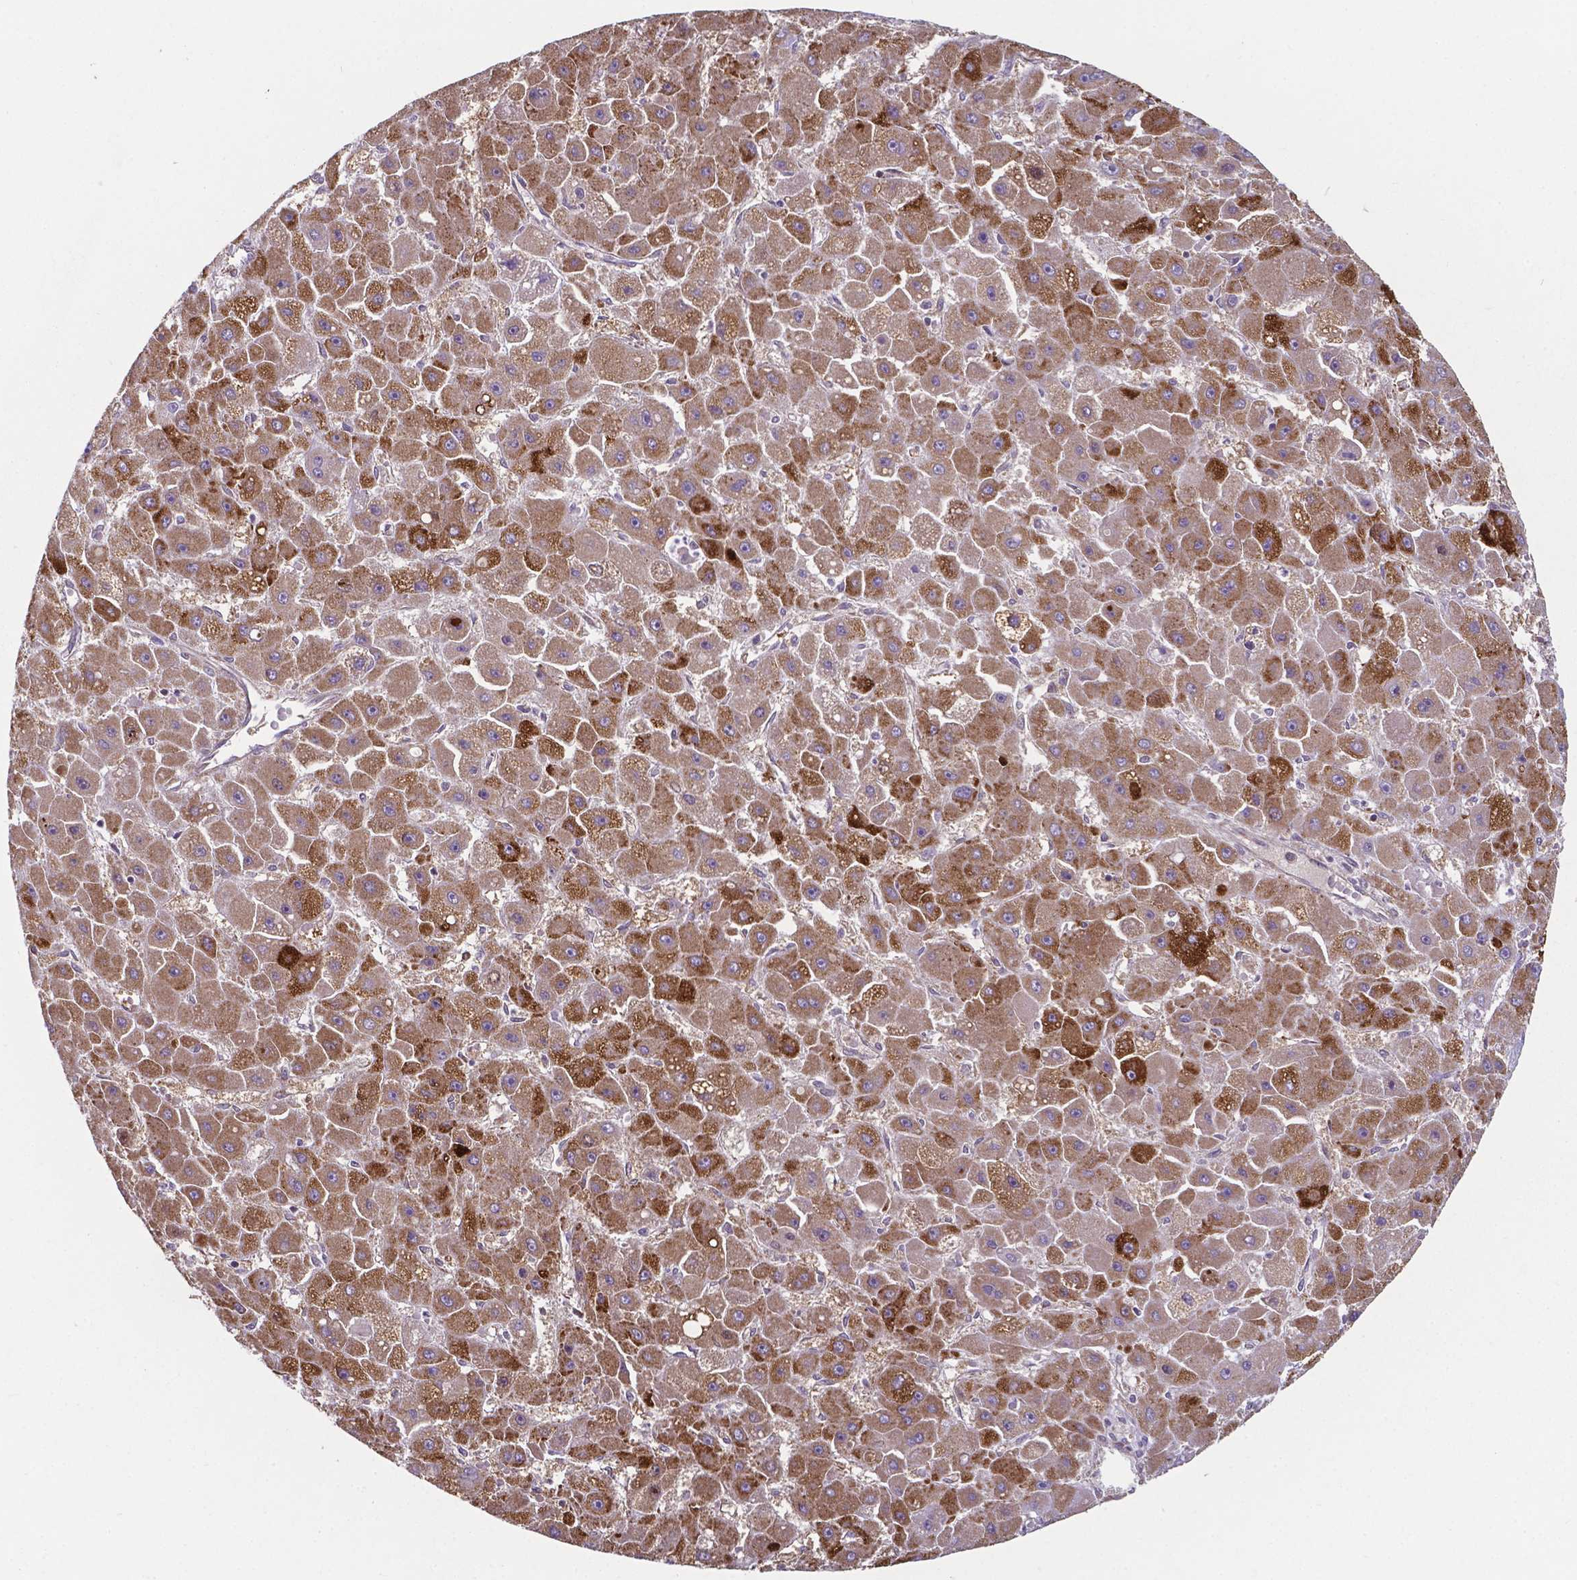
{"staining": {"intensity": "moderate", "quantity": ">75%", "location": "cytoplasmic/membranous"}, "tissue": "liver cancer", "cell_type": "Tumor cells", "image_type": "cancer", "snomed": [{"axis": "morphology", "description": "Carcinoma, Hepatocellular, NOS"}, {"axis": "topography", "description": "Liver"}], "caption": "A high-resolution histopathology image shows immunohistochemistry (IHC) staining of liver hepatocellular carcinoma, which shows moderate cytoplasmic/membranous staining in about >75% of tumor cells.", "gene": "FAM114A1", "patient": {"sex": "female", "age": 25}}